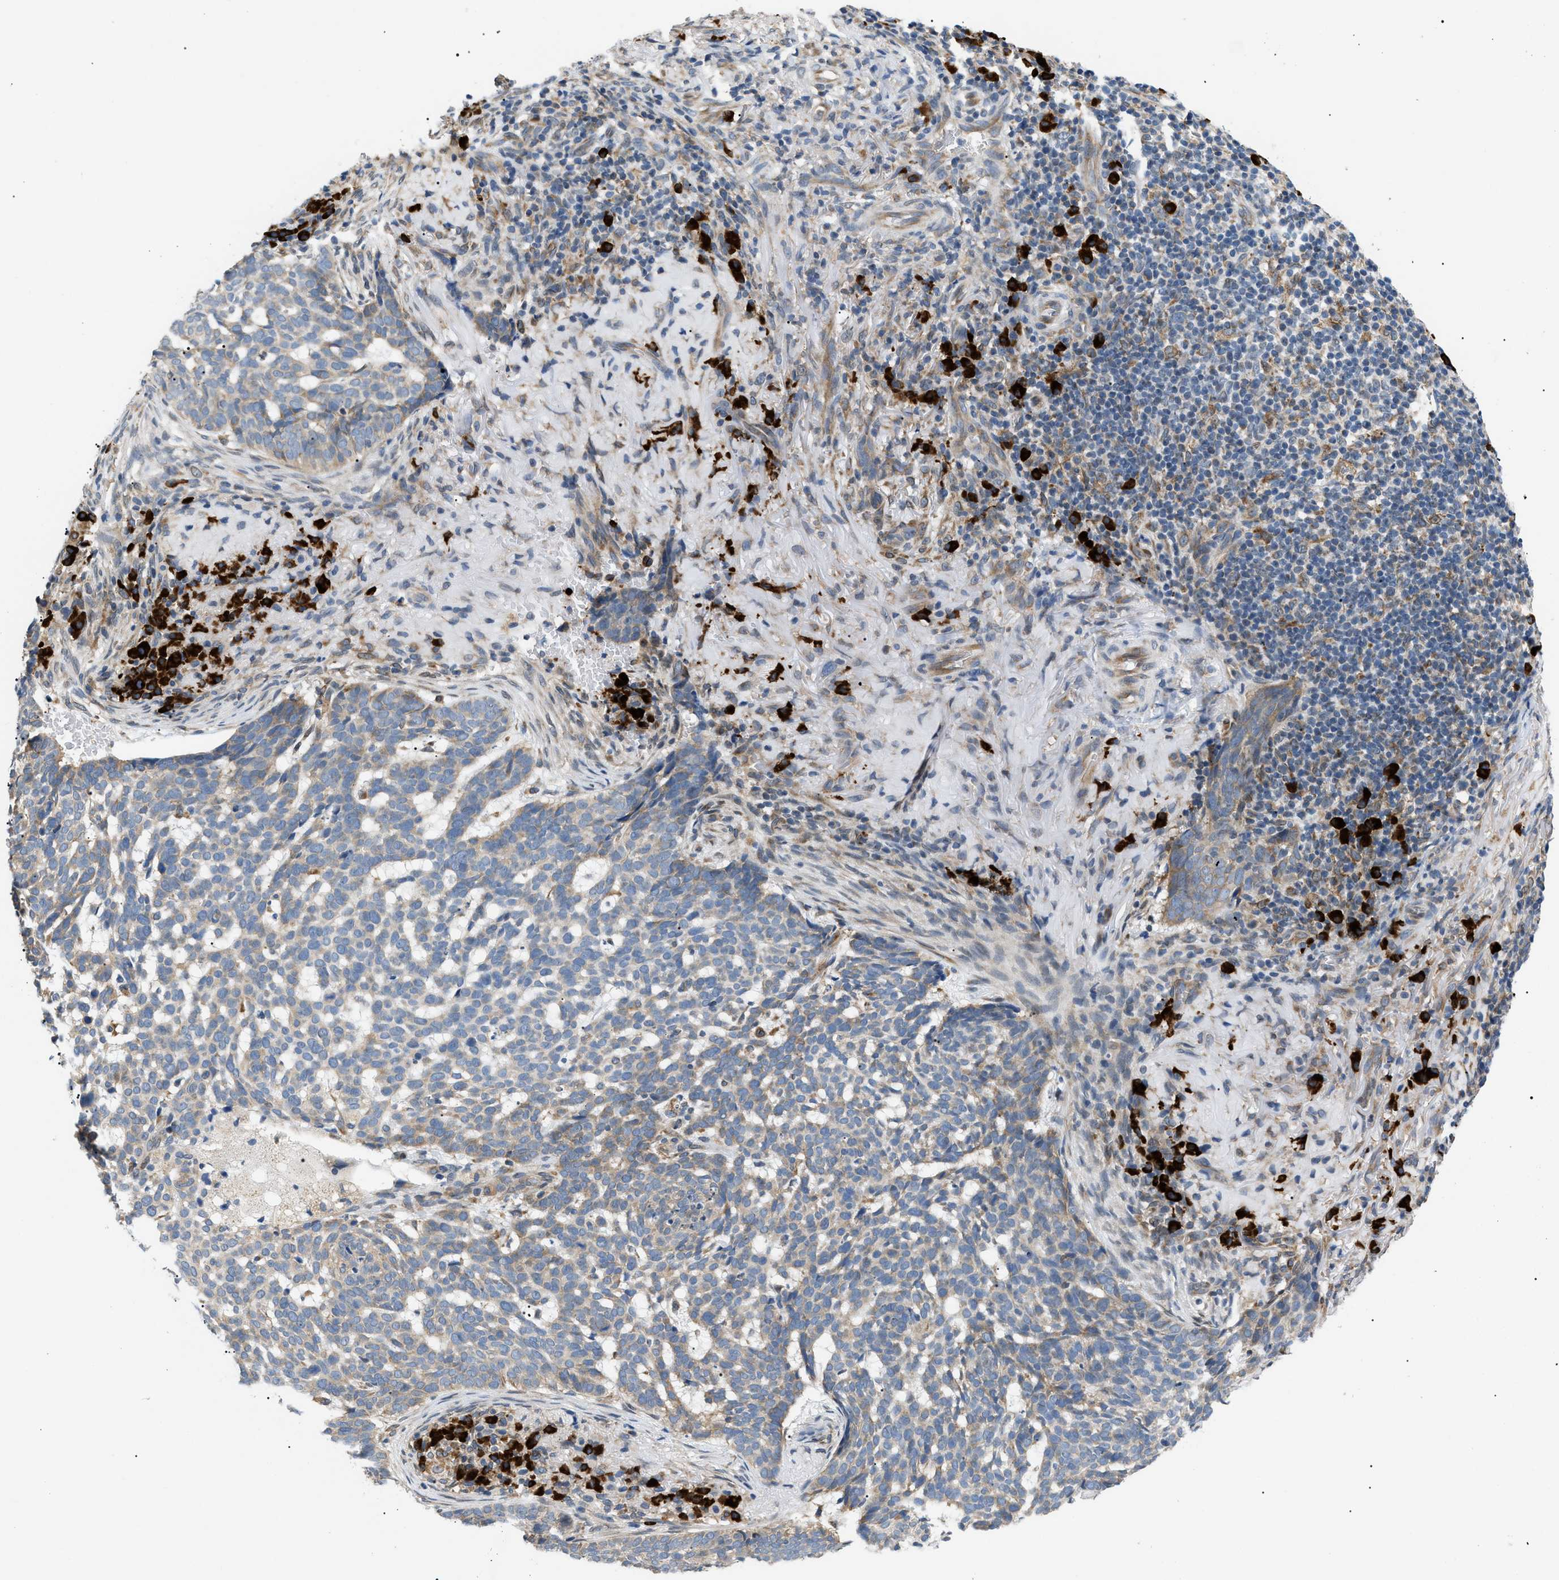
{"staining": {"intensity": "weak", "quantity": "<25%", "location": "cytoplasmic/membranous"}, "tissue": "skin cancer", "cell_type": "Tumor cells", "image_type": "cancer", "snomed": [{"axis": "morphology", "description": "Basal cell carcinoma"}, {"axis": "topography", "description": "Skin"}], "caption": "Tumor cells show no significant staining in basal cell carcinoma (skin).", "gene": "DERL1", "patient": {"sex": "male", "age": 85}}